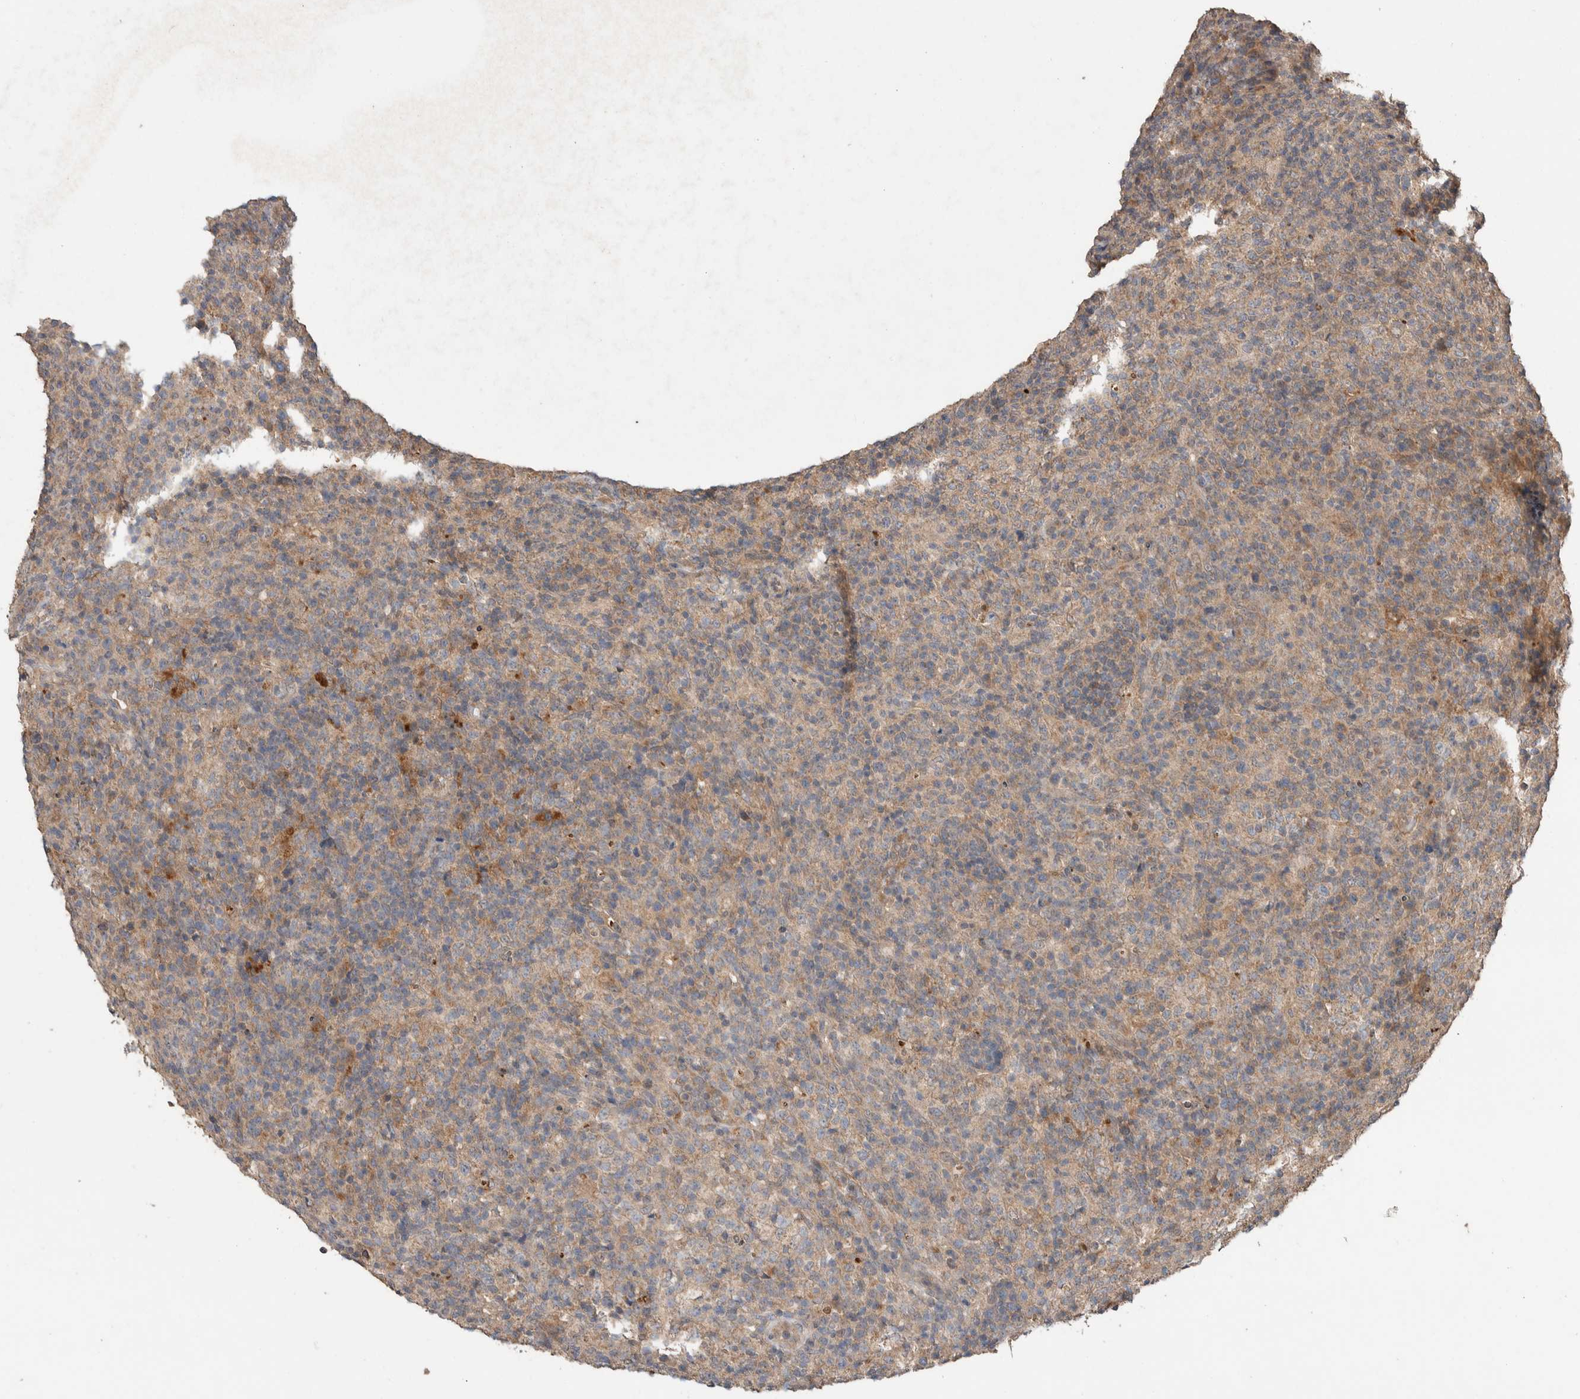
{"staining": {"intensity": "moderate", "quantity": ">75%", "location": "cytoplasmic/membranous"}, "tissue": "lymphoma", "cell_type": "Tumor cells", "image_type": "cancer", "snomed": [{"axis": "morphology", "description": "Malignant lymphoma, non-Hodgkin's type, High grade"}, {"axis": "topography", "description": "Lymph node"}], "caption": "Protein staining of lymphoma tissue reveals moderate cytoplasmic/membranous expression in about >75% of tumor cells.", "gene": "KCNJ5", "patient": {"sex": "female", "age": 76}}